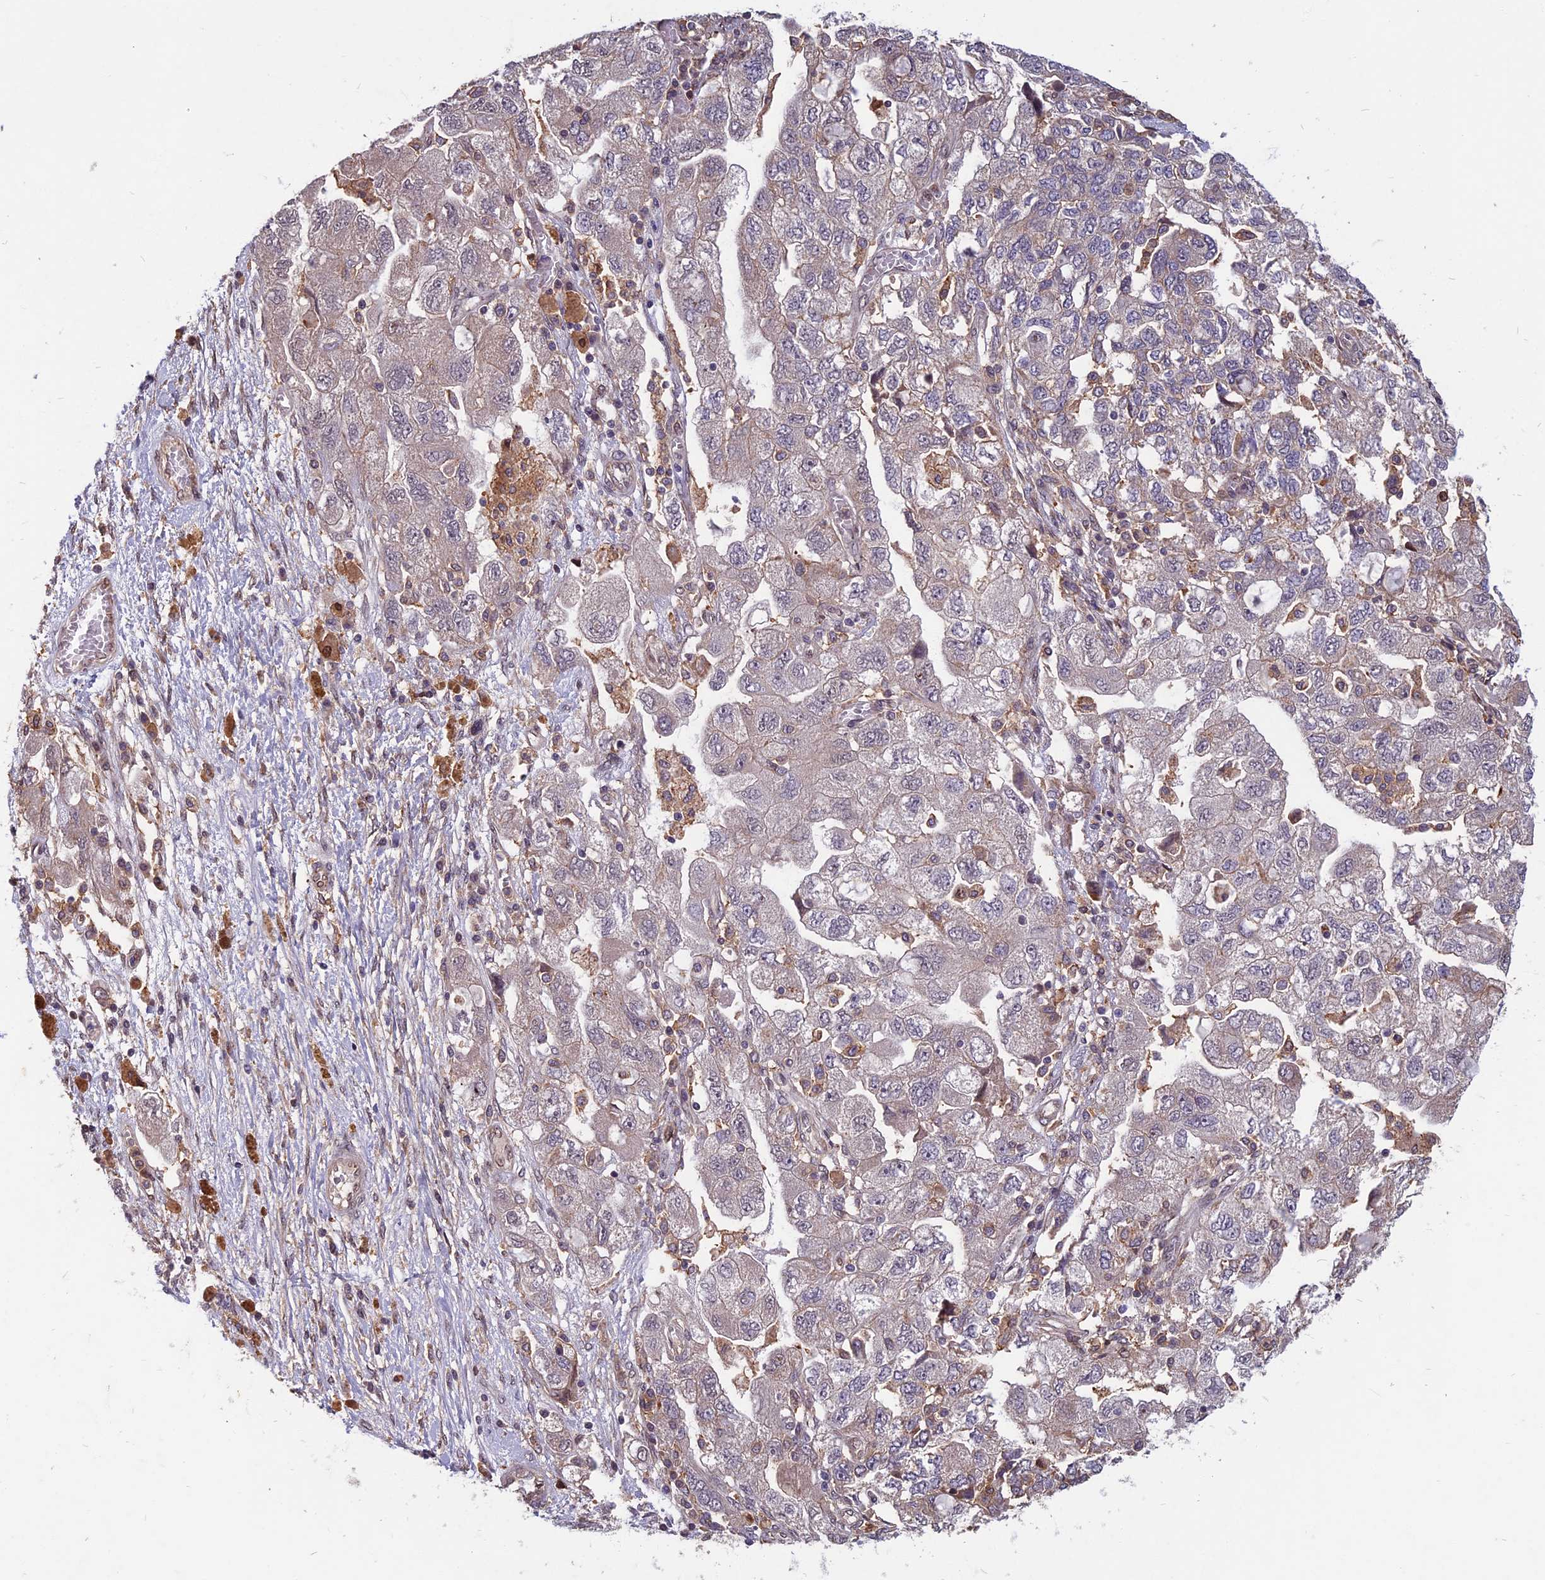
{"staining": {"intensity": "negative", "quantity": "none", "location": "none"}, "tissue": "ovarian cancer", "cell_type": "Tumor cells", "image_type": "cancer", "snomed": [{"axis": "morphology", "description": "Carcinoma, NOS"}, {"axis": "morphology", "description": "Cystadenocarcinoma, serous, NOS"}, {"axis": "topography", "description": "Ovary"}], "caption": "A histopathology image of human ovarian carcinoma is negative for staining in tumor cells. The staining was performed using DAB to visualize the protein expression in brown, while the nuclei were stained in blue with hematoxylin (Magnification: 20x).", "gene": "SPG11", "patient": {"sex": "female", "age": 69}}